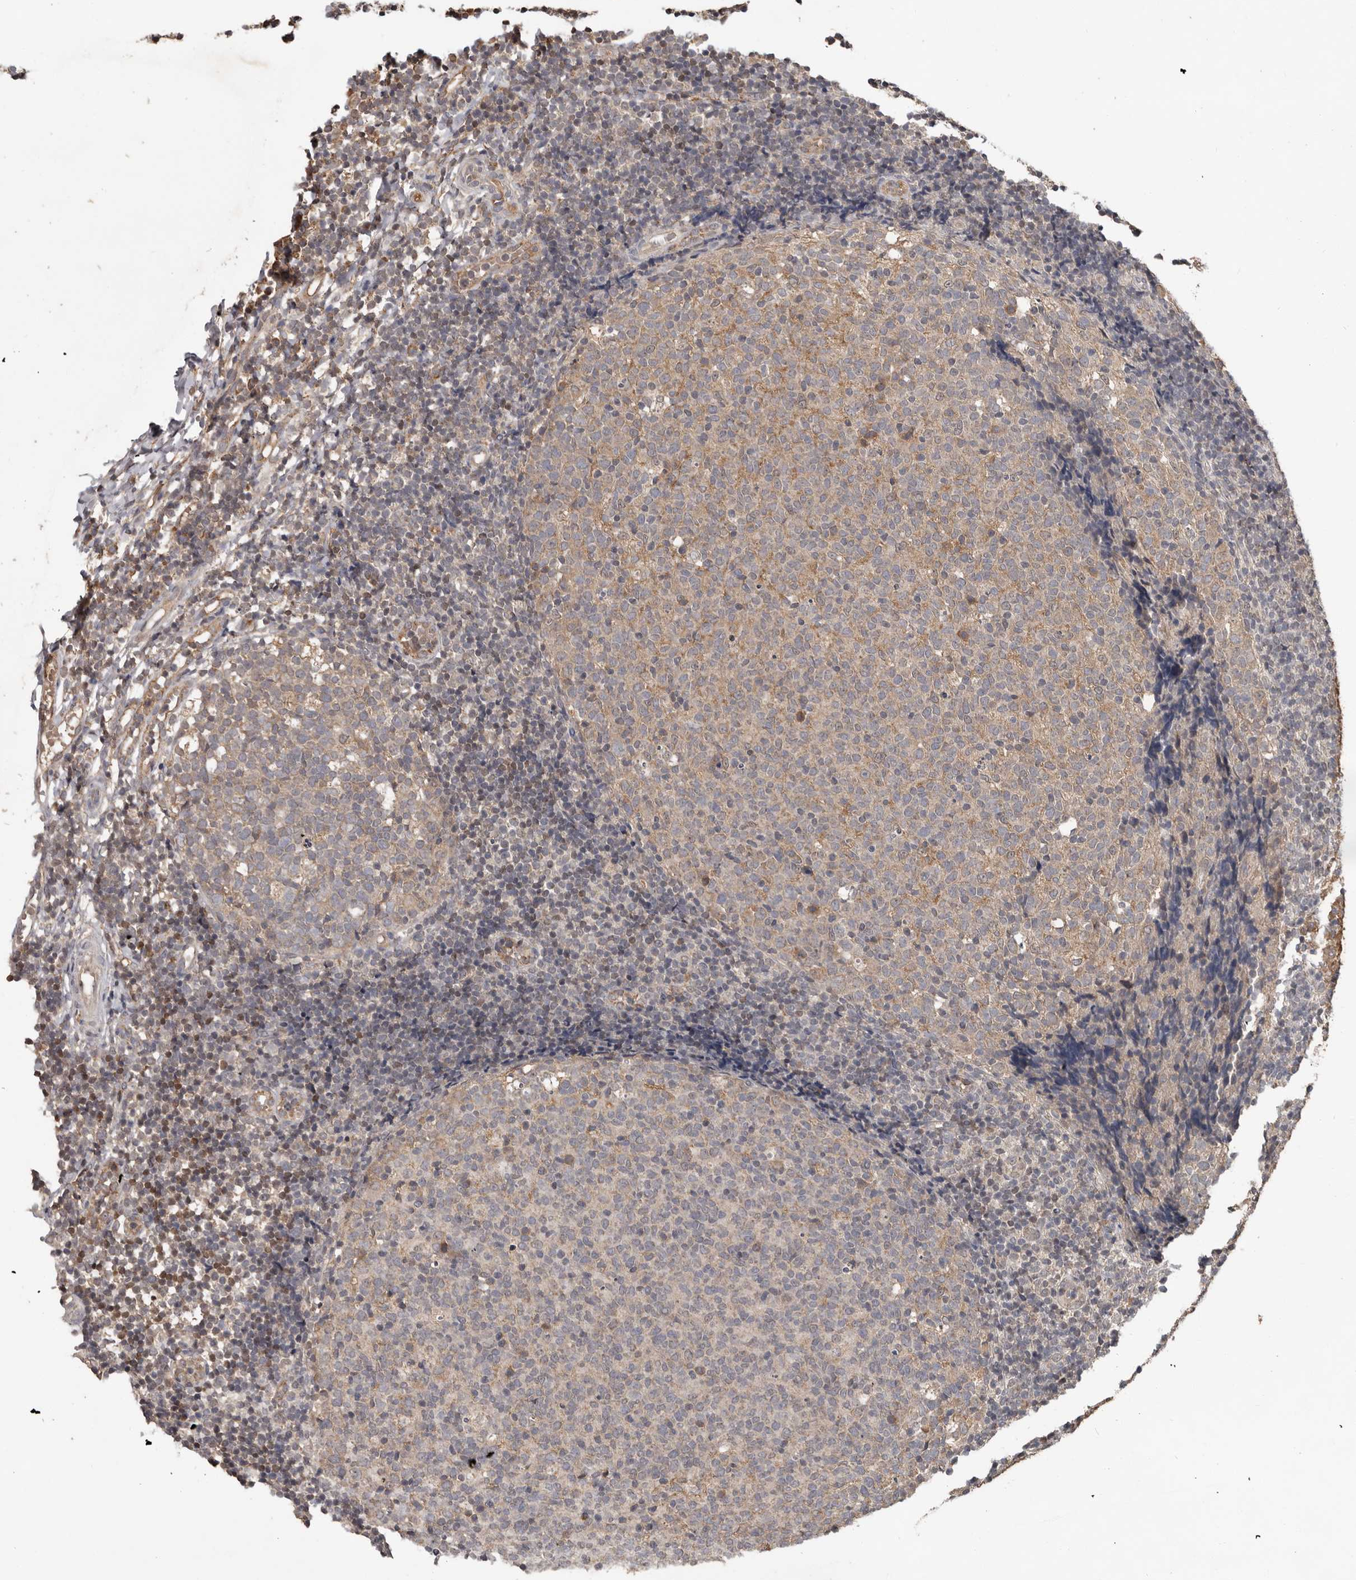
{"staining": {"intensity": "weak", "quantity": "<25%", "location": "cytoplasmic/membranous"}, "tissue": "tonsil", "cell_type": "Germinal center cells", "image_type": "normal", "snomed": [{"axis": "morphology", "description": "Normal tissue, NOS"}, {"axis": "topography", "description": "Tonsil"}], "caption": "Immunohistochemistry (IHC) micrograph of benign tonsil: human tonsil stained with DAB (3,3'-diaminobenzidine) shows no significant protein expression in germinal center cells.", "gene": "MTF1", "patient": {"sex": "female", "age": 19}}